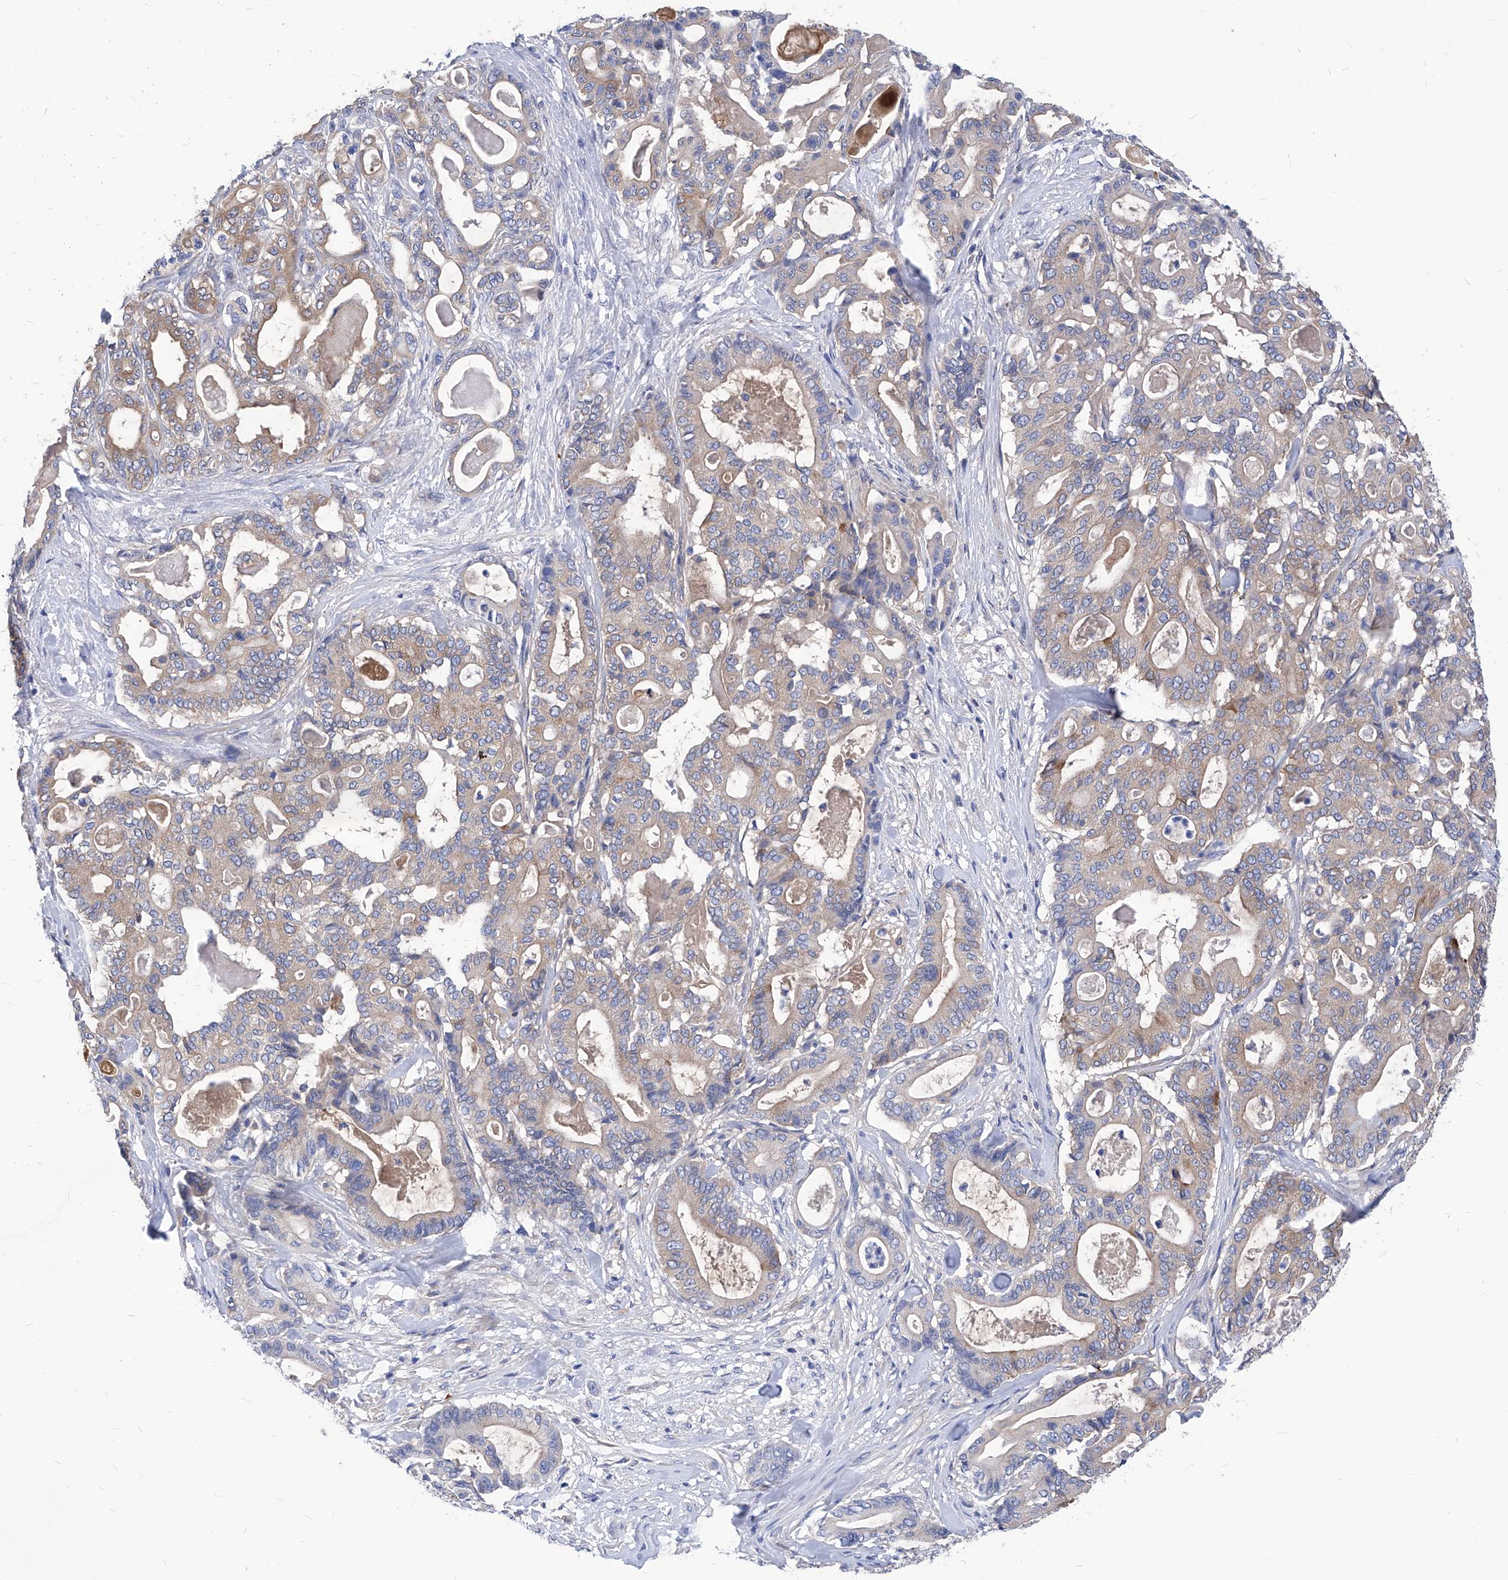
{"staining": {"intensity": "weak", "quantity": "25%-75%", "location": "cytoplasmic/membranous"}, "tissue": "pancreatic cancer", "cell_type": "Tumor cells", "image_type": "cancer", "snomed": [{"axis": "morphology", "description": "Adenocarcinoma, NOS"}, {"axis": "topography", "description": "Pancreas"}], "caption": "Immunohistochemistry (IHC) photomicrograph of neoplastic tissue: human adenocarcinoma (pancreatic) stained using immunohistochemistry (IHC) exhibits low levels of weak protein expression localized specifically in the cytoplasmic/membranous of tumor cells, appearing as a cytoplasmic/membranous brown color.", "gene": "XPNPEP1", "patient": {"sex": "male", "age": 63}}